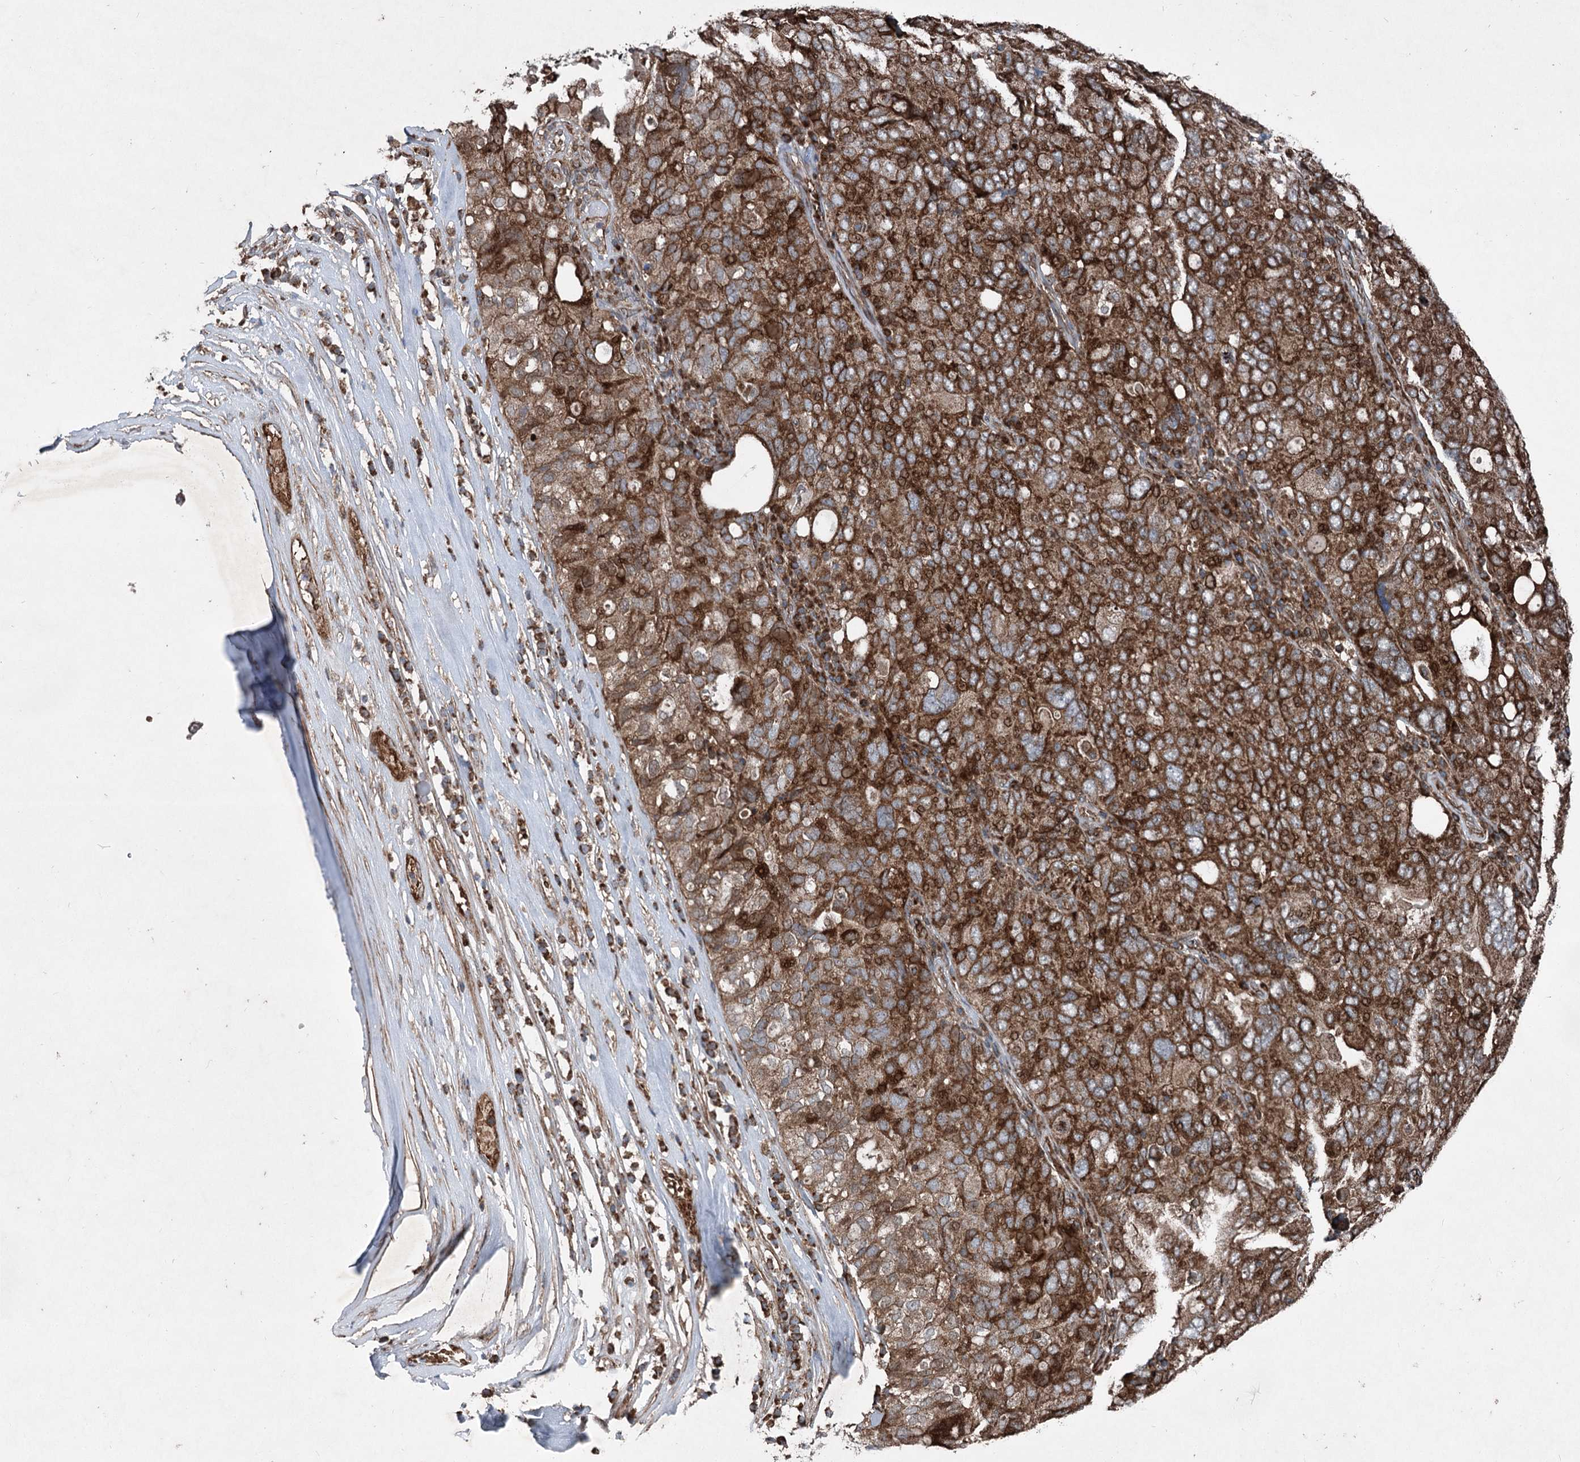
{"staining": {"intensity": "strong", "quantity": ">75%", "location": "cytoplasmic/membranous"}, "tissue": "ovarian cancer", "cell_type": "Tumor cells", "image_type": "cancer", "snomed": [{"axis": "morphology", "description": "Carcinoma, endometroid"}, {"axis": "topography", "description": "Ovary"}], "caption": "Approximately >75% of tumor cells in endometroid carcinoma (ovarian) exhibit strong cytoplasmic/membranous protein positivity as visualized by brown immunohistochemical staining.", "gene": "SERINC5", "patient": {"sex": "female", "age": 62}}